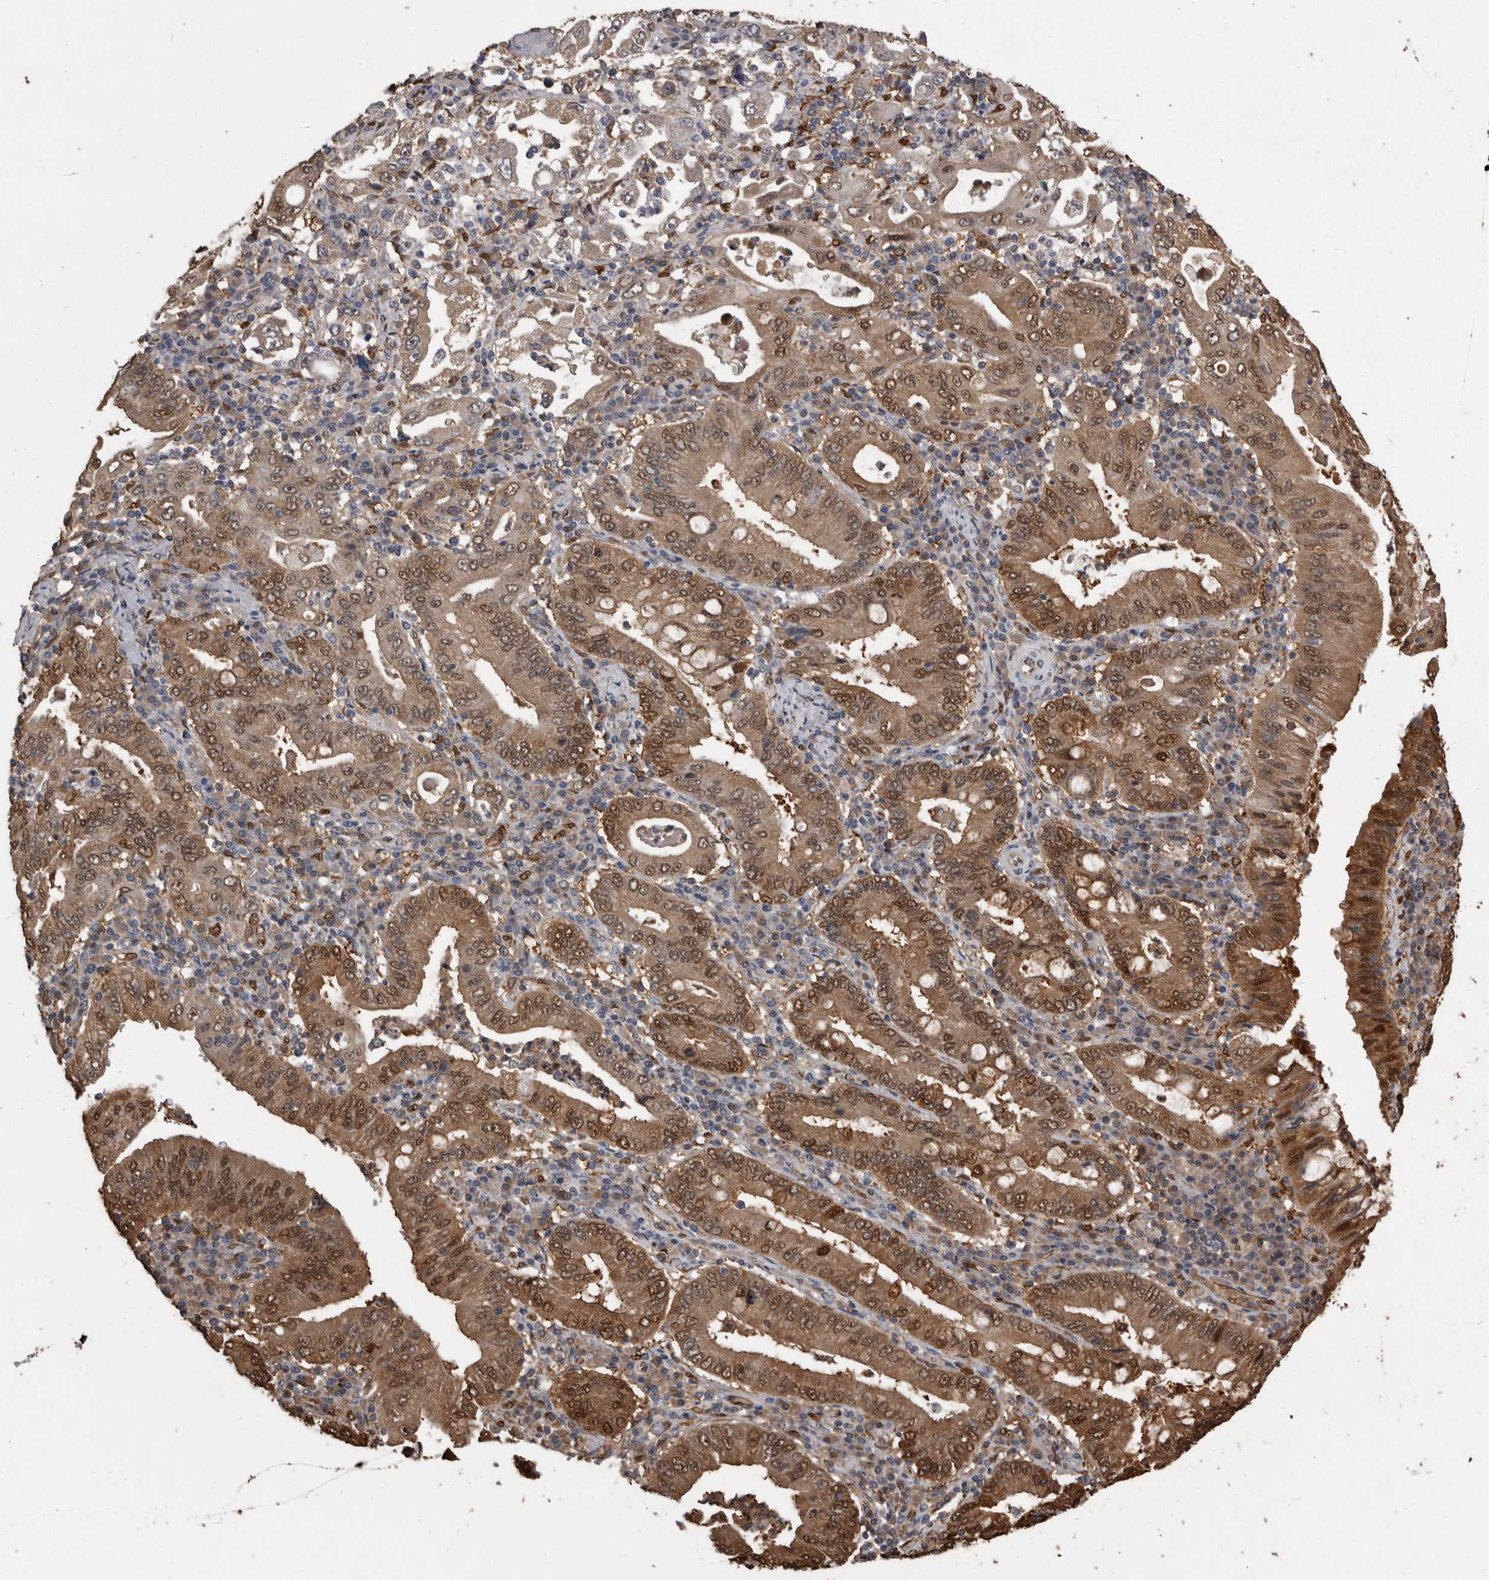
{"staining": {"intensity": "moderate", "quantity": ">75%", "location": "cytoplasmic/membranous,nuclear"}, "tissue": "stomach cancer", "cell_type": "Tumor cells", "image_type": "cancer", "snomed": [{"axis": "morphology", "description": "Normal tissue, NOS"}, {"axis": "morphology", "description": "Adenocarcinoma, NOS"}, {"axis": "topography", "description": "Esophagus"}, {"axis": "topography", "description": "Stomach, upper"}, {"axis": "topography", "description": "Peripheral nerve tissue"}], "caption": "A micrograph showing moderate cytoplasmic/membranous and nuclear expression in about >75% of tumor cells in stomach cancer (adenocarcinoma), as visualized by brown immunohistochemical staining.", "gene": "LXN", "patient": {"sex": "male", "age": 62}}